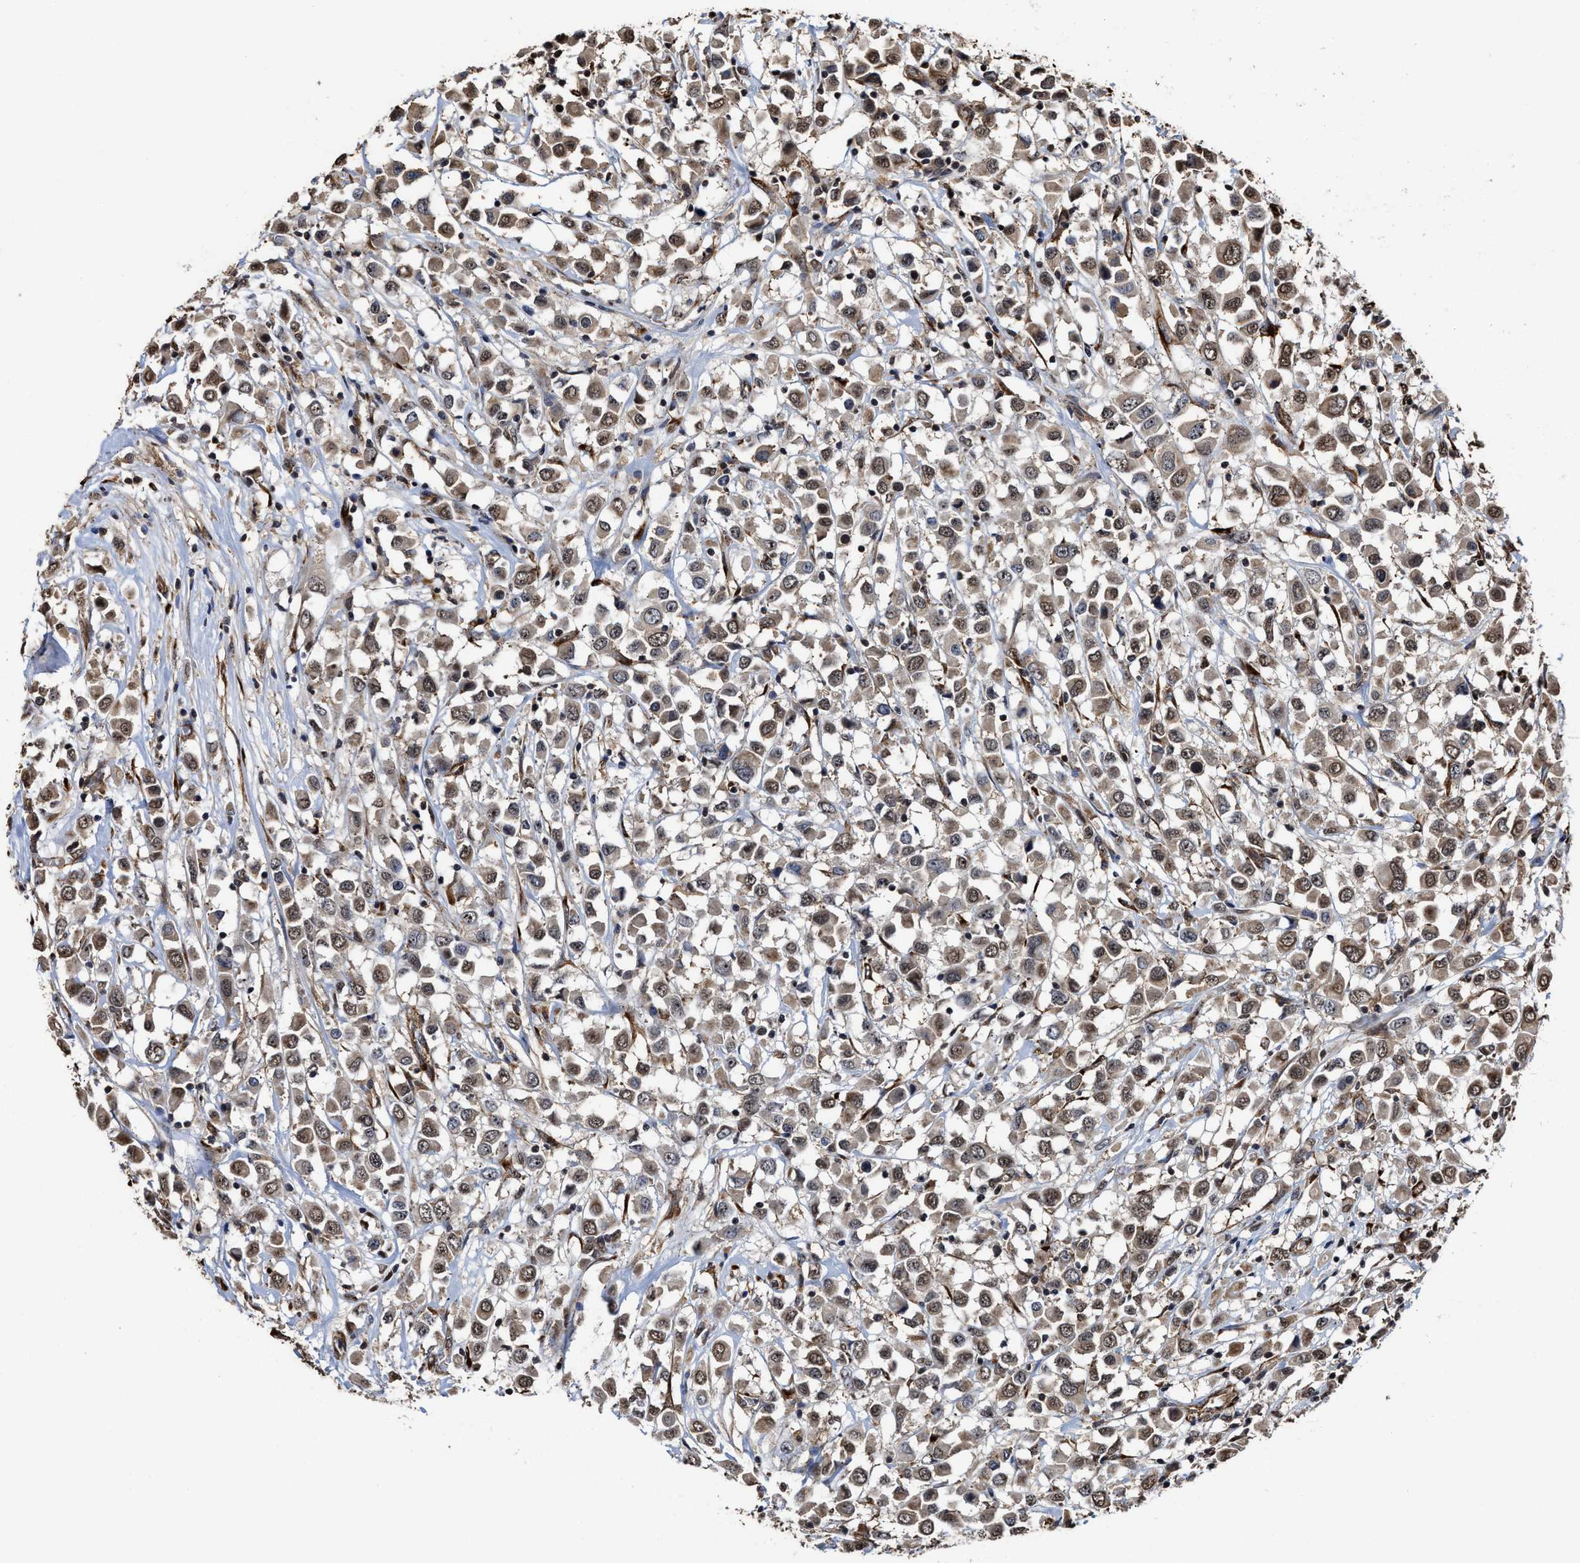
{"staining": {"intensity": "weak", "quantity": ">75%", "location": "cytoplasmic/membranous,nuclear"}, "tissue": "breast cancer", "cell_type": "Tumor cells", "image_type": "cancer", "snomed": [{"axis": "morphology", "description": "Duct carcinoma"}, {"axis": "topography", "description": "Breast"}], "caption": "There is low levels of weak cytoplasmic/membranous and nuclear staining in tumor cells of breast infiltrating ductal carcinoma, as demonstrated by immunohistochemical staining (brown color).", "gene": "SEPTIN2", "patient": {"sex": "female", "age": 61}}